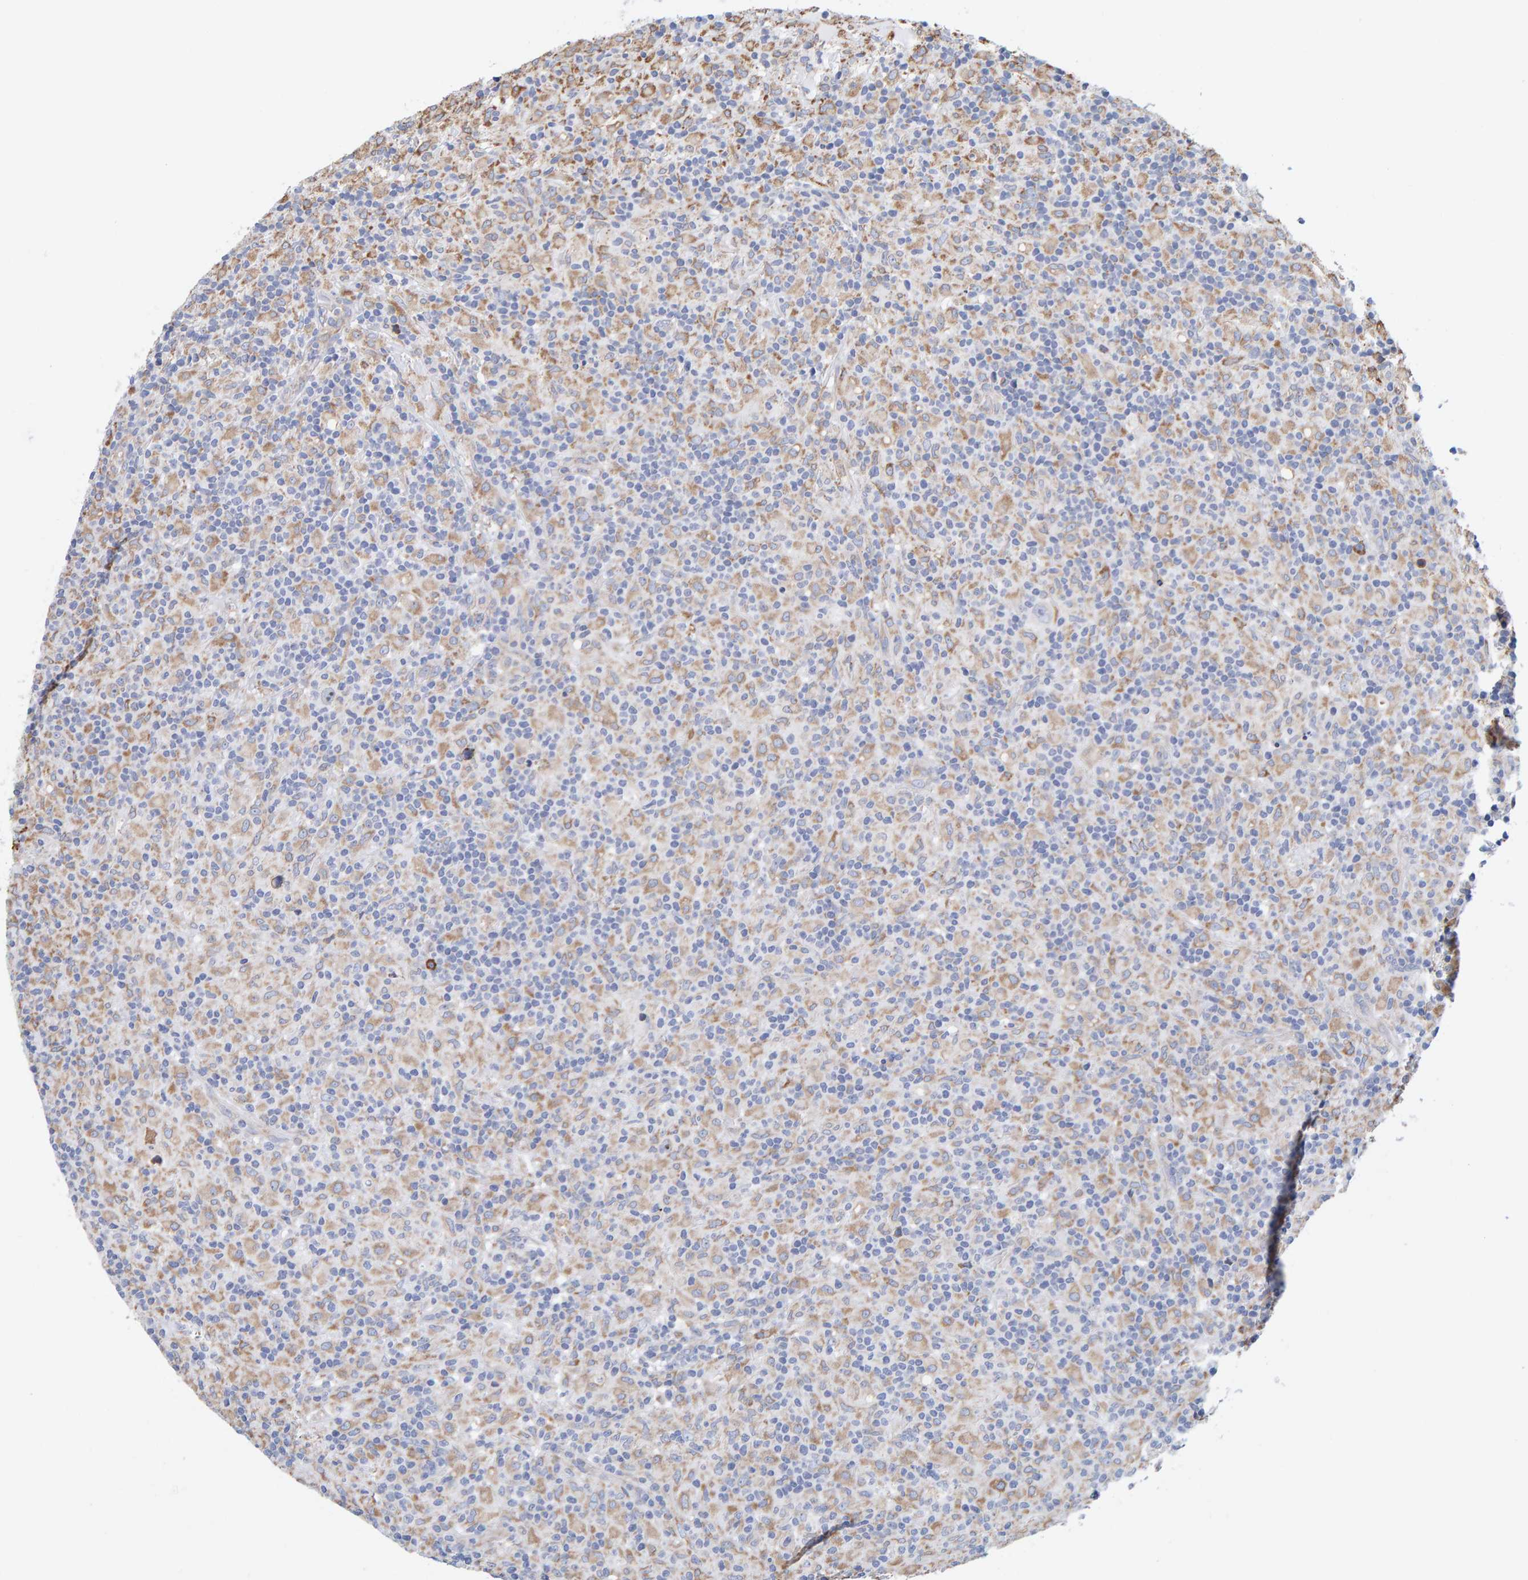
{"staining": {"intensity": "negative", "quantity": "none", "location": "none"}, "tissue": "lymphoma", "cell_type": "Tumor cells", "image_type": "cancer", "snomed": [{"axis": "morphology", "description": "Hodgkin's disease, NOS"}, {"axis": "topography", "description": "Lymph node"}], "caption": "Immunohistochemical staining of lymphoma reveals no significant staining in tumor cells.", "gene": "SGPL1", "patient": {"sex": "male", "age": 70}}